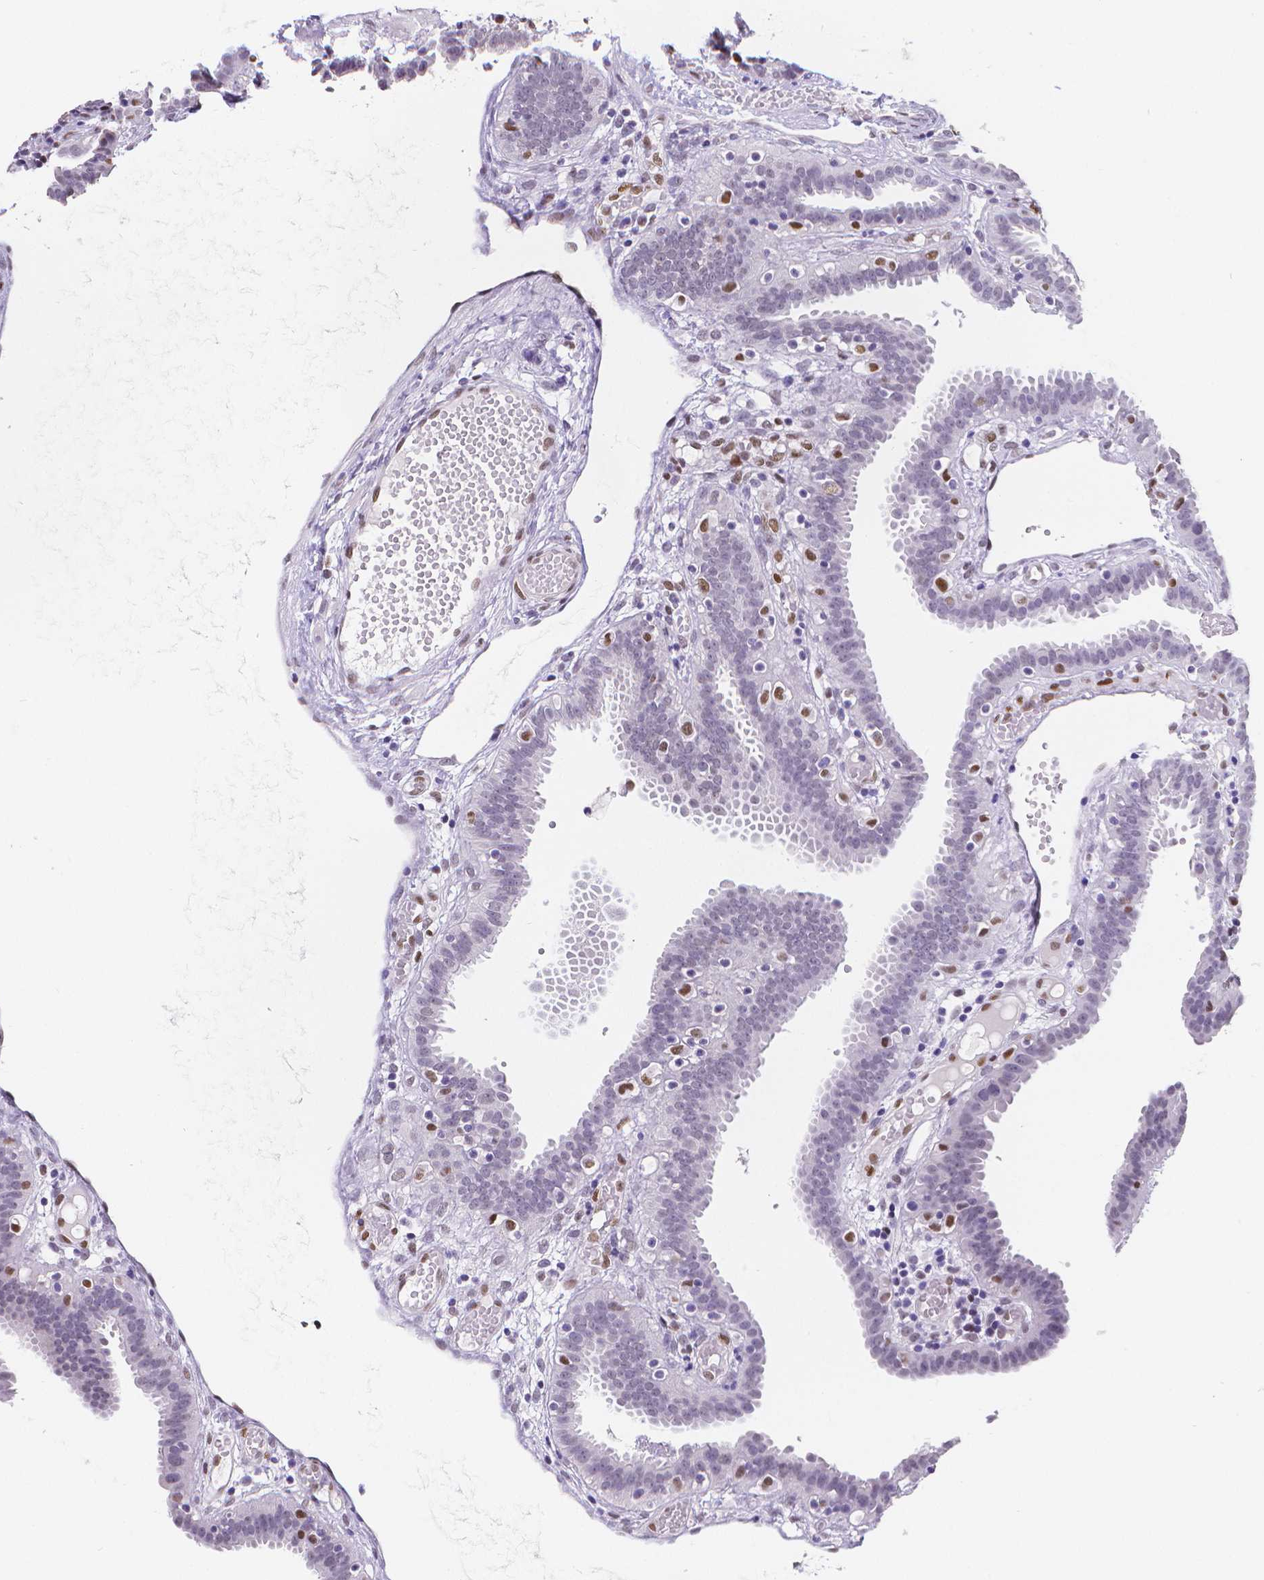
{"staining": {"intensity": "negative", "quantity": "none", "location": "none"}, "tissue": "fallopian tube", "cell_type": "Glandular cells", "image_type": "normal", "snomed": [{"axis": "morphology", "description": "Normal tissue, NOS"}, {"axis": "topography", "description": "Fallopian tube"}], "caption": "Glandular cells are negative for protein expression in benign human fallopian tube. (Brightfield microscopy of DAB (3,3'-diaminobenzidine) immunohistochemistry (IHC) at high magnification).", "gene": "MEF2C", "patient": {"sex": "female", "age": 37}}